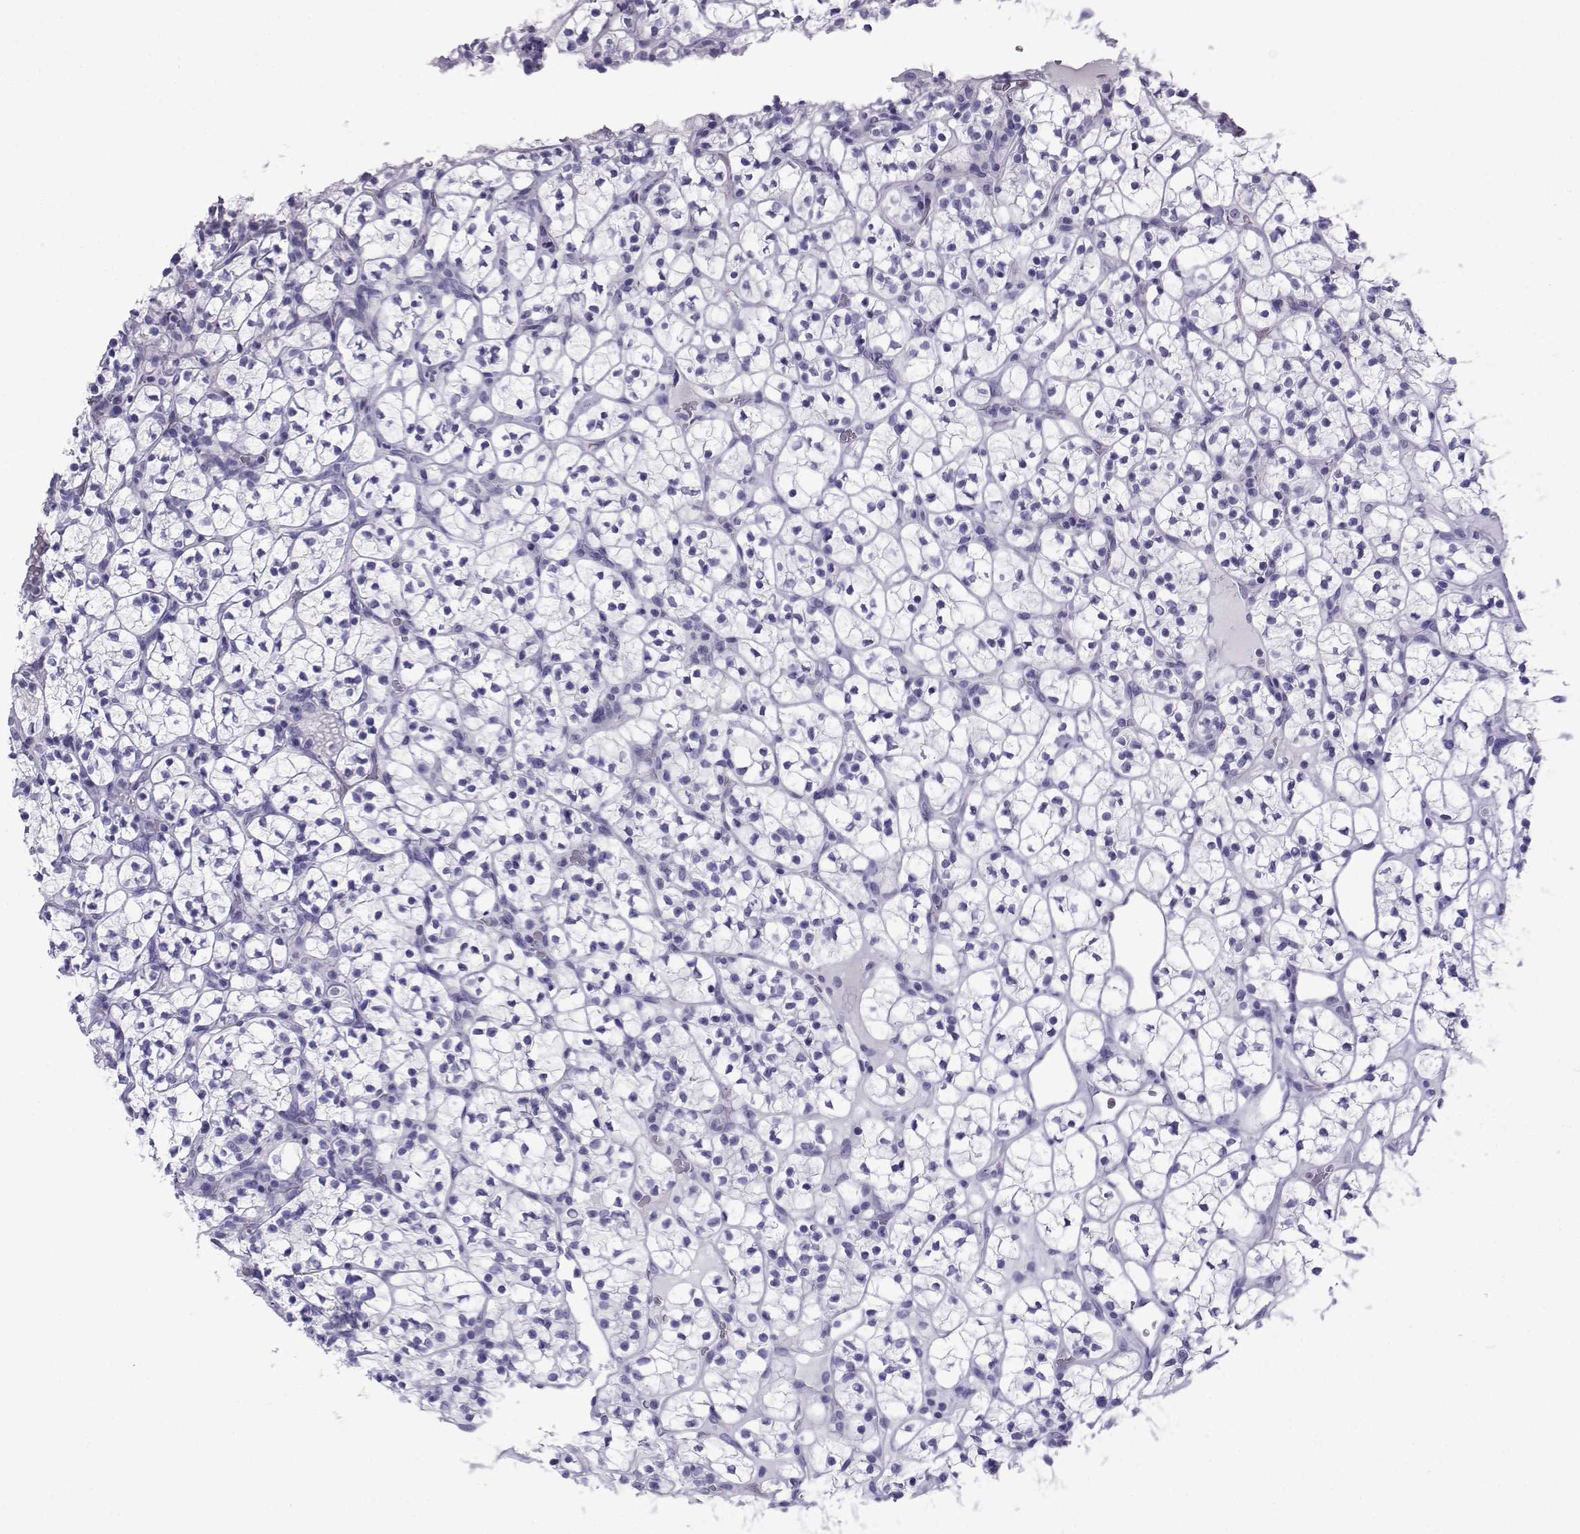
{"staining": {"intensity": "negative", "quantity": "none", "location": "none"}, "tissue": "renal cancer", "cell_type": "Tumor cells", "image_type": "cancer", "snomed": [{"axis": "morphology", "description": "Adenocarcinoma, NOS"}, {"axis": "topography", "description": "Kidney"}], "caption": "Protein analysis of adenocarcinoma (renal) exhibits no significant staining in tumor cells.", "gene": "TRIM46", "patient": {"sex": "female", "age": 89}}